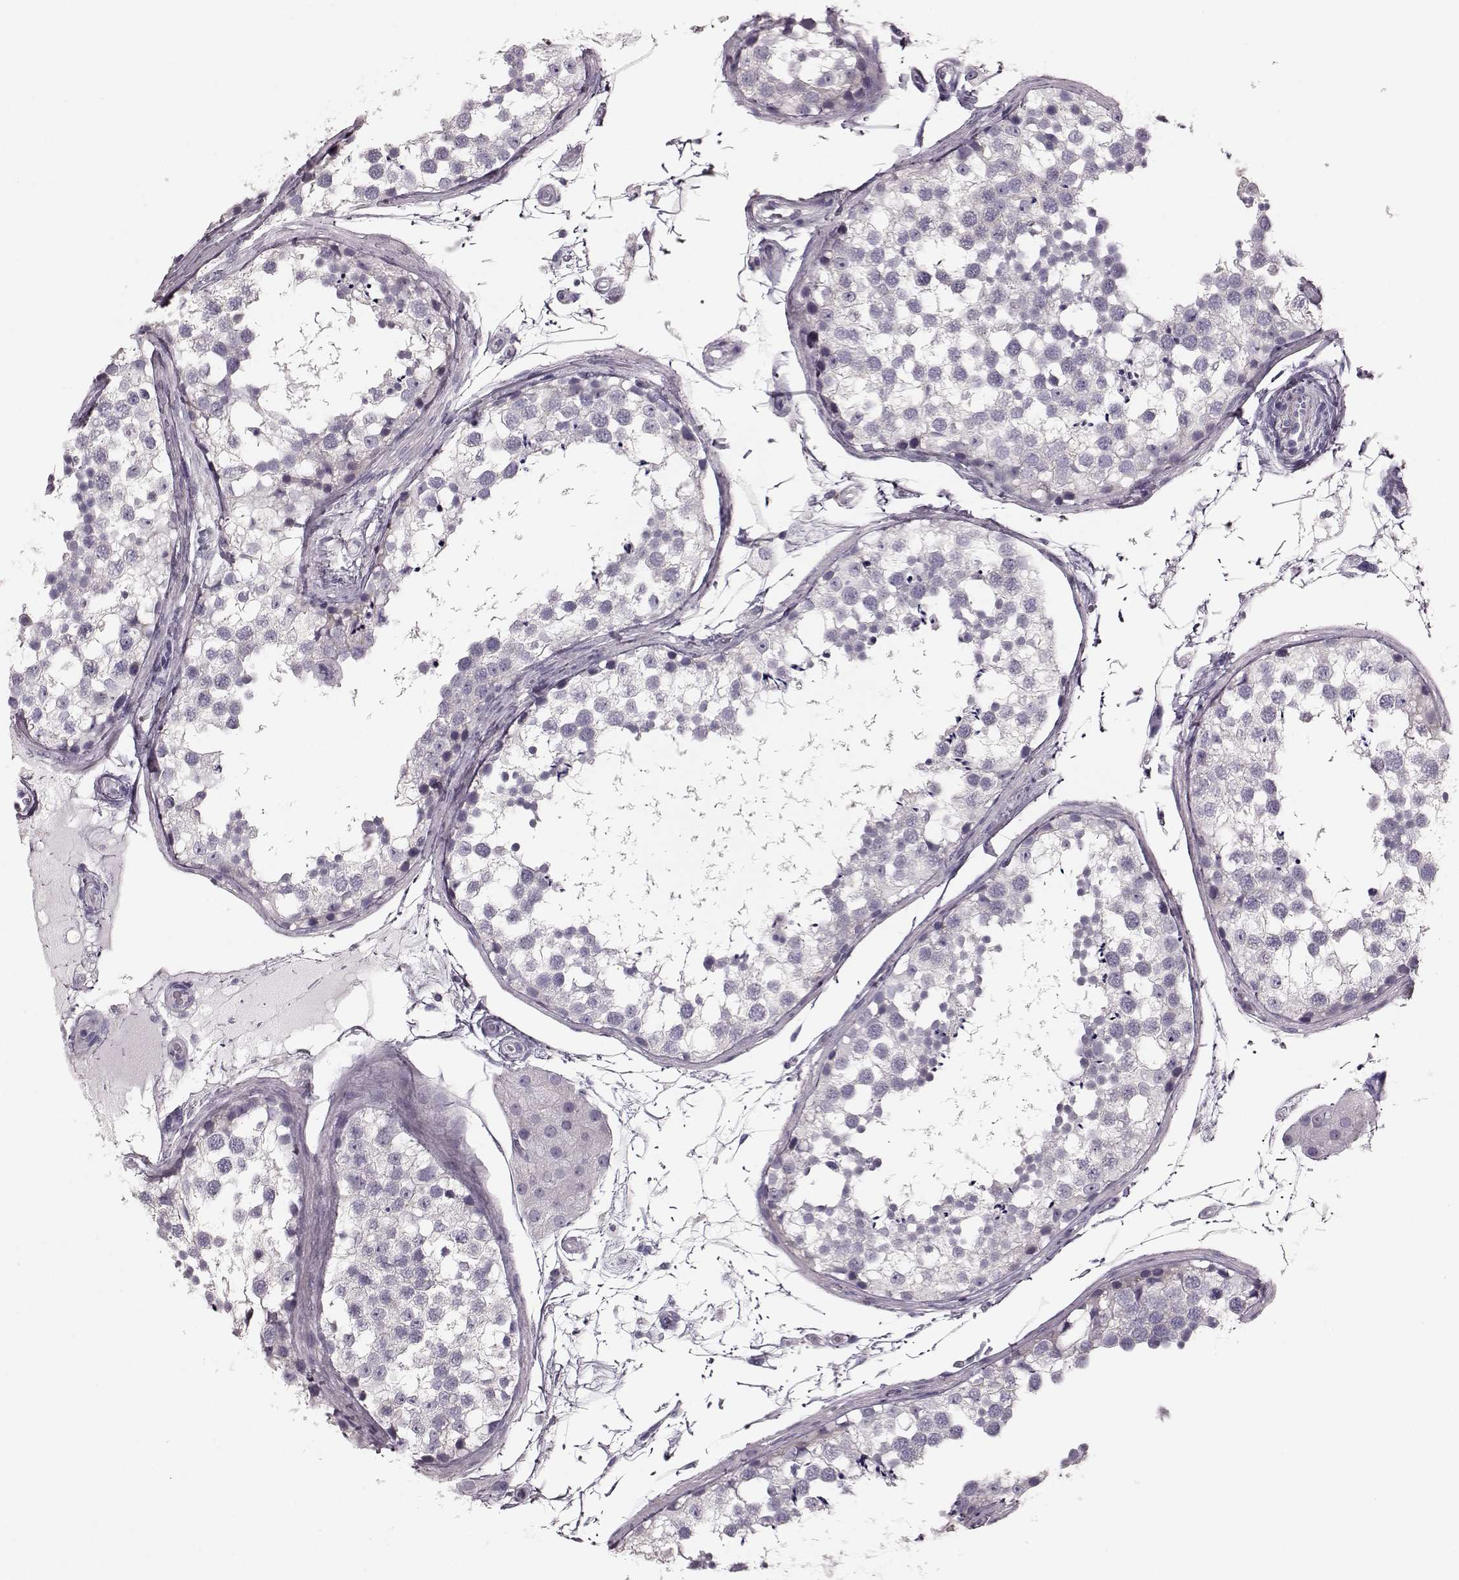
{"staining": {"intensity": "negative", "quantity": "none", "location": "none"}, "tissue": "testis", "cell_type": "Cells in seminiferous ducts", "image_type": "normal", "snomed": [{"axis": "morphology", "description": "Normal tissue, NOS"}, {"axis": "morphology", "description": "Seminoma, NOS"}, {"axis": "topography", "description": "Testis"}], "caption": "Benign testis was stained to show a protein in brown. There is no significant expression in cells in seminiferous ducts. (DAB immunohistochemistry (IHC) visualized using brightfield microscopy, high magnification).", "gene": "CRYBA2", "patient": {"sex": "male", "age": 65}}